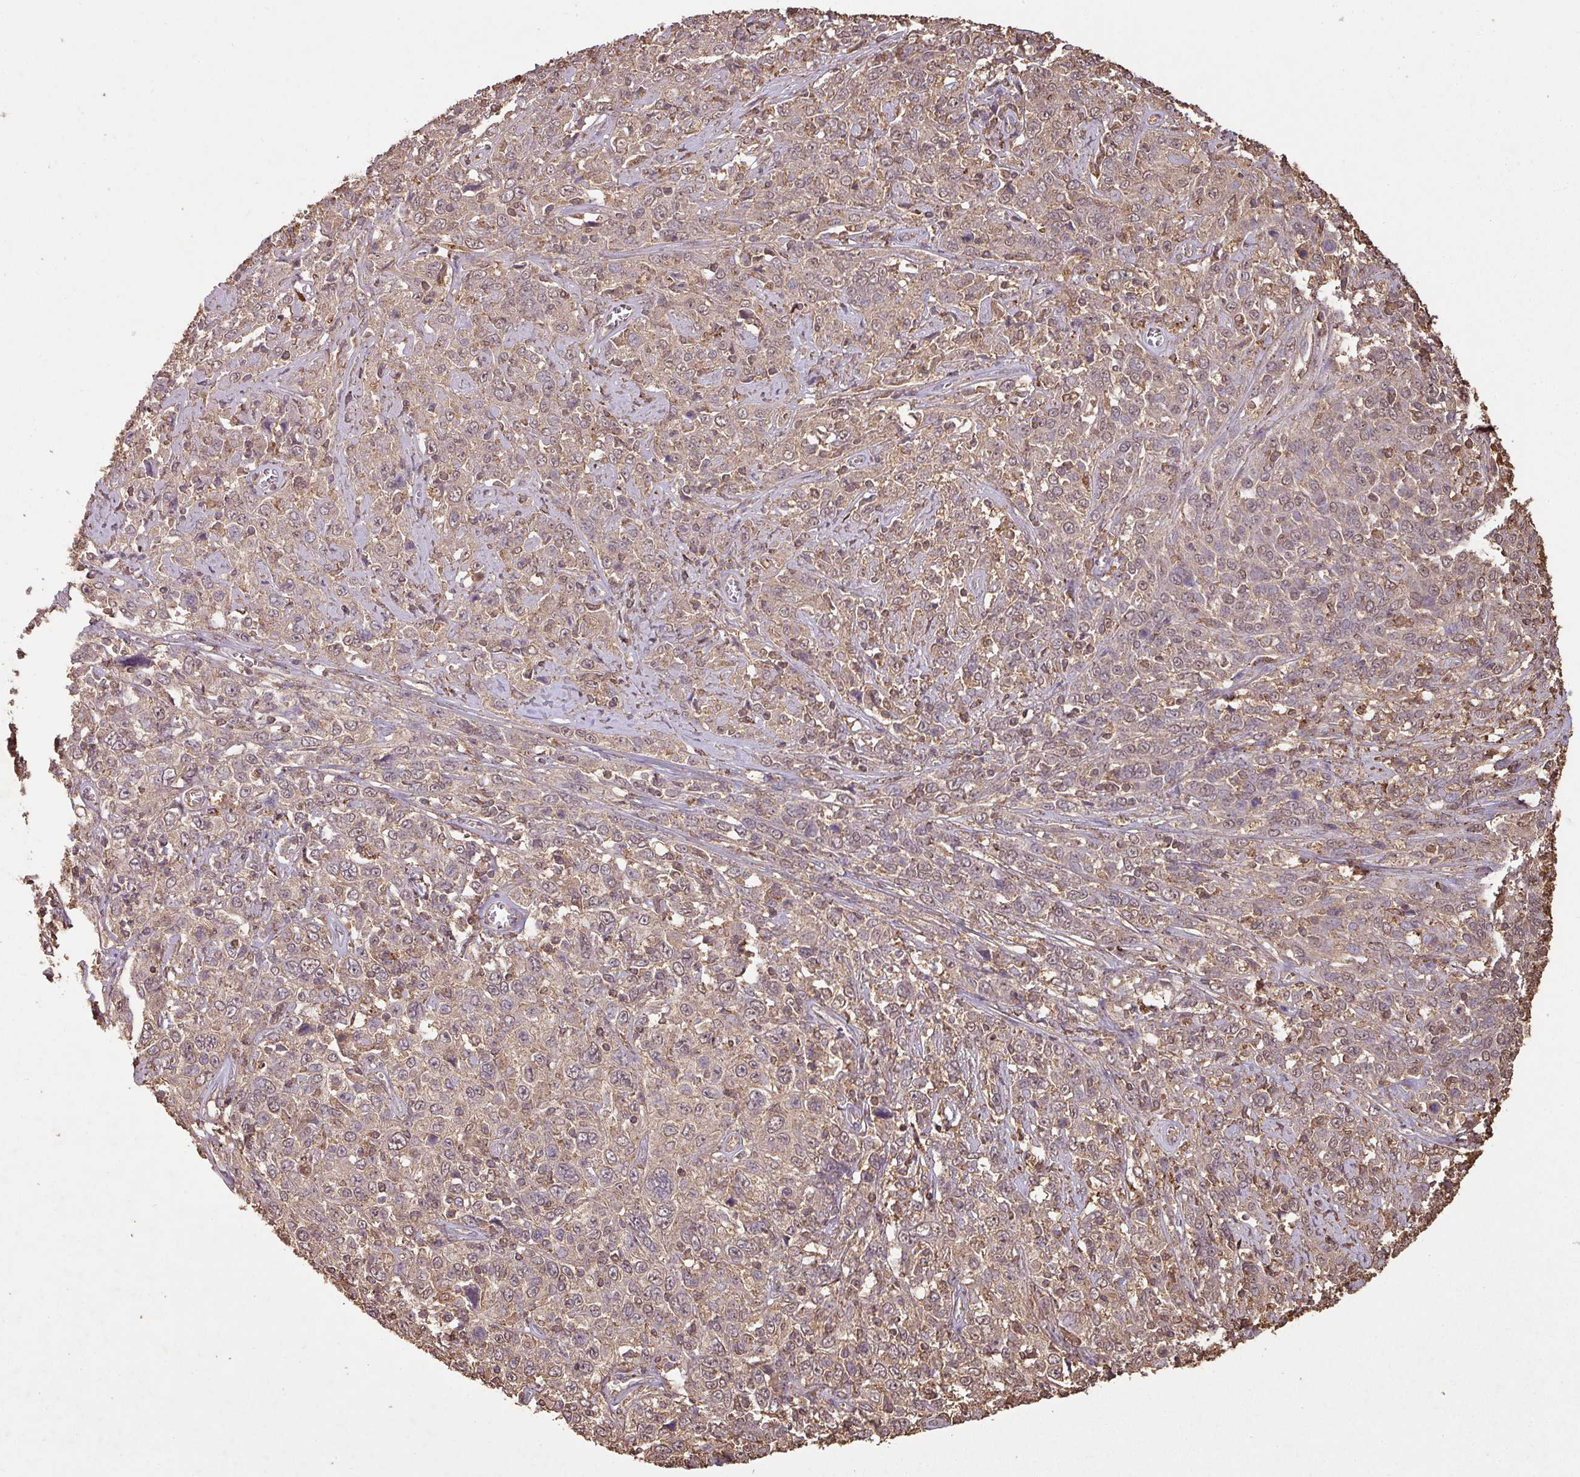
{"staining": {"intensity": "weak", "quantity": ">75%", "location": "cytoplasmic/membranous,nuclear"}, "tissue": "cervical cancer", "cell_type": "Tumor cells", "image_type": "cancer", "snomed": [{"axis": "morphology", "description": "Squamous cell carcinoma, NOS"}, {"axis": "topography", "description": "Cervix"}], "caption": "The image shows staining of cervical cancer, revealing weak cytoplasmic/membranous and nuclear protein staining (brown color) within tumor cells. (Brightfield microscopy of DAB IHC at high magnification).", "gene": "ATAT1", "patient": {"sex": "female", "age": 46}}